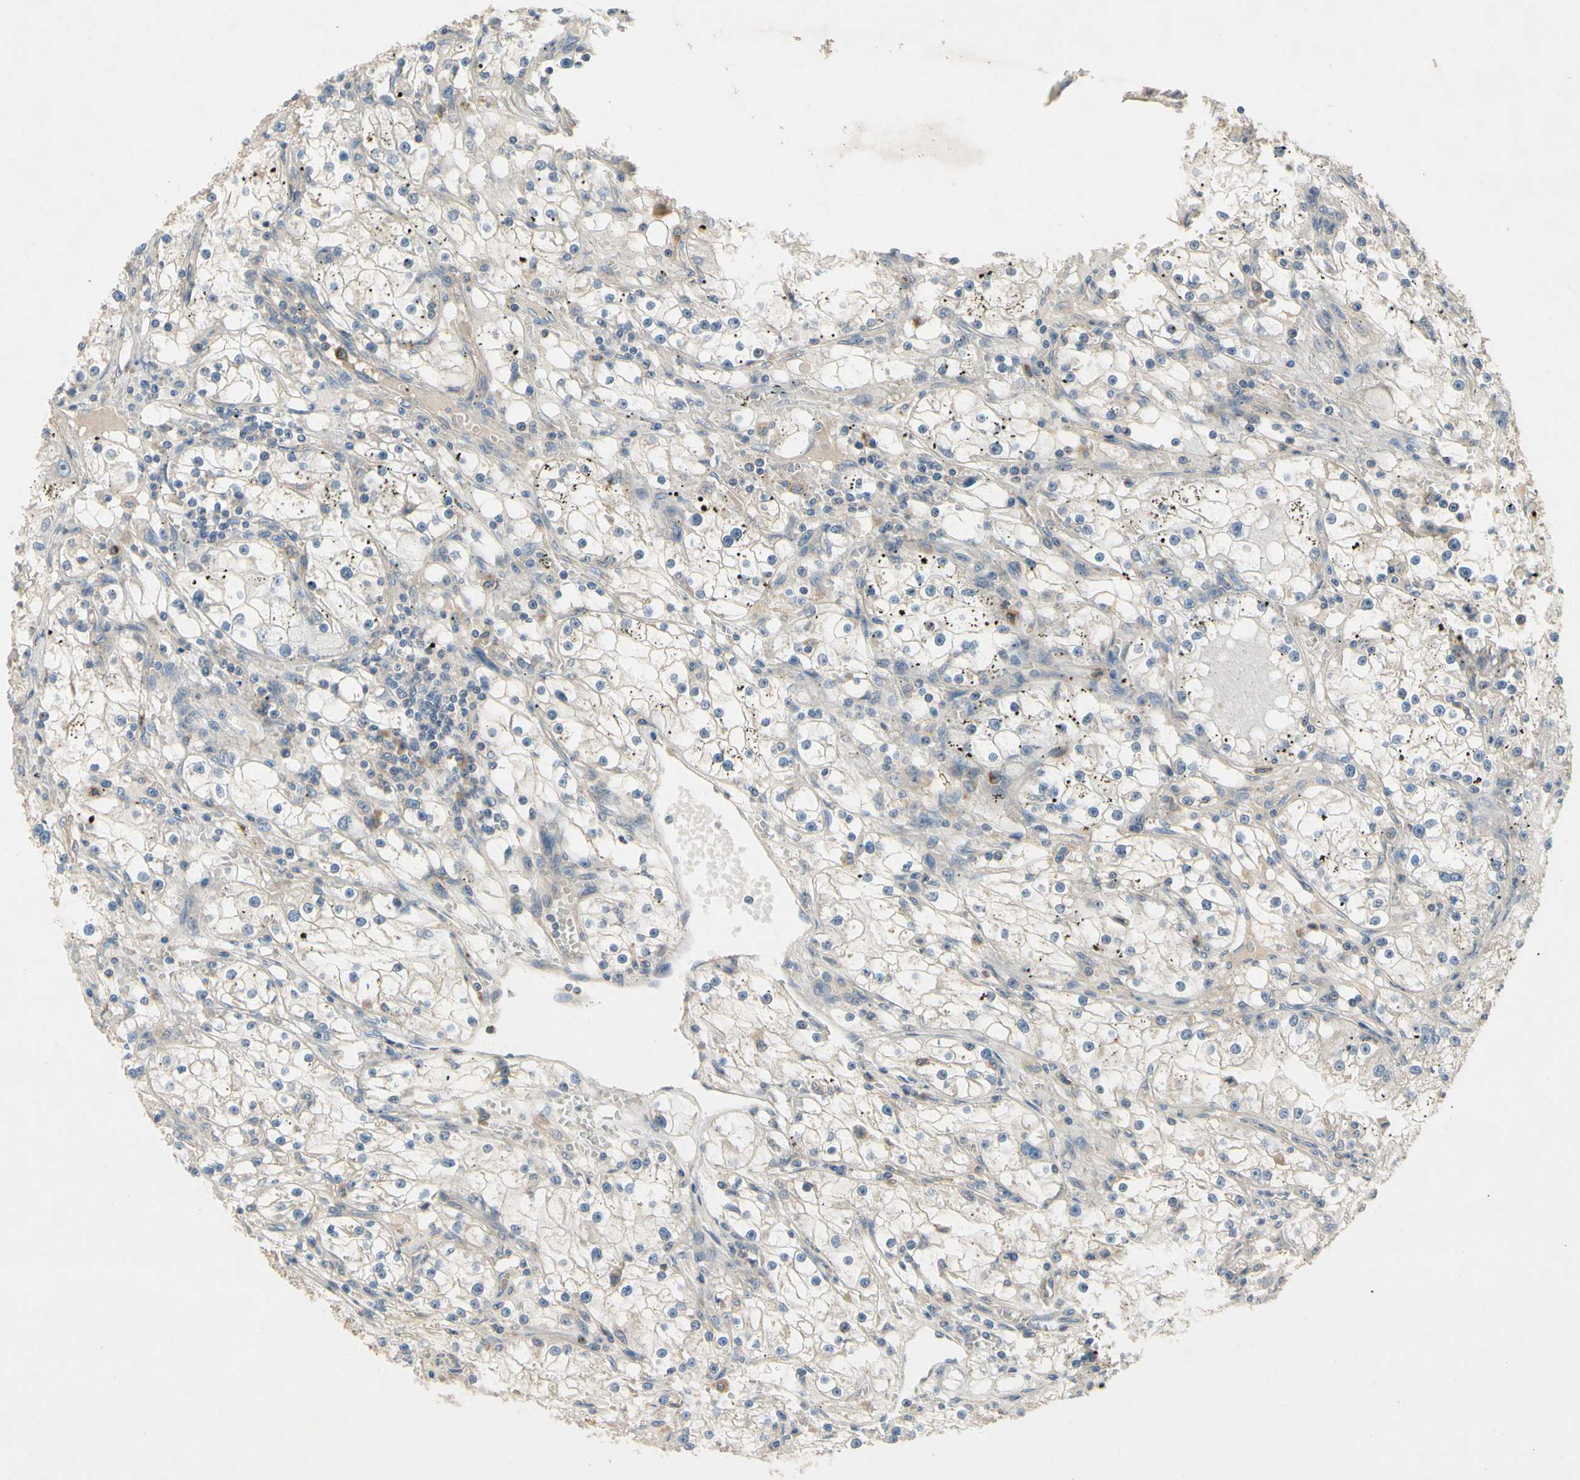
{"staining": {"intensity": "negative", "quantity": "none", "location": "none"}, "tissue": "renal cancer", "cell_type": "Tumor cells", "image_type": "cancer", "snomed": [{"axis": "morphology", "description": "Adenocarcinoma, NOS"}, {"axis": "topography", "description": "Kidney"}], "caption": "DAB (3,3'-diaminobenzidine) immunohistochemical staining of renal cancer (adenocarcinoma) displays no significant expression in tumor cells.", "gene": "SIGLEC5", "patient": {"sex": "male", "age": 56}}